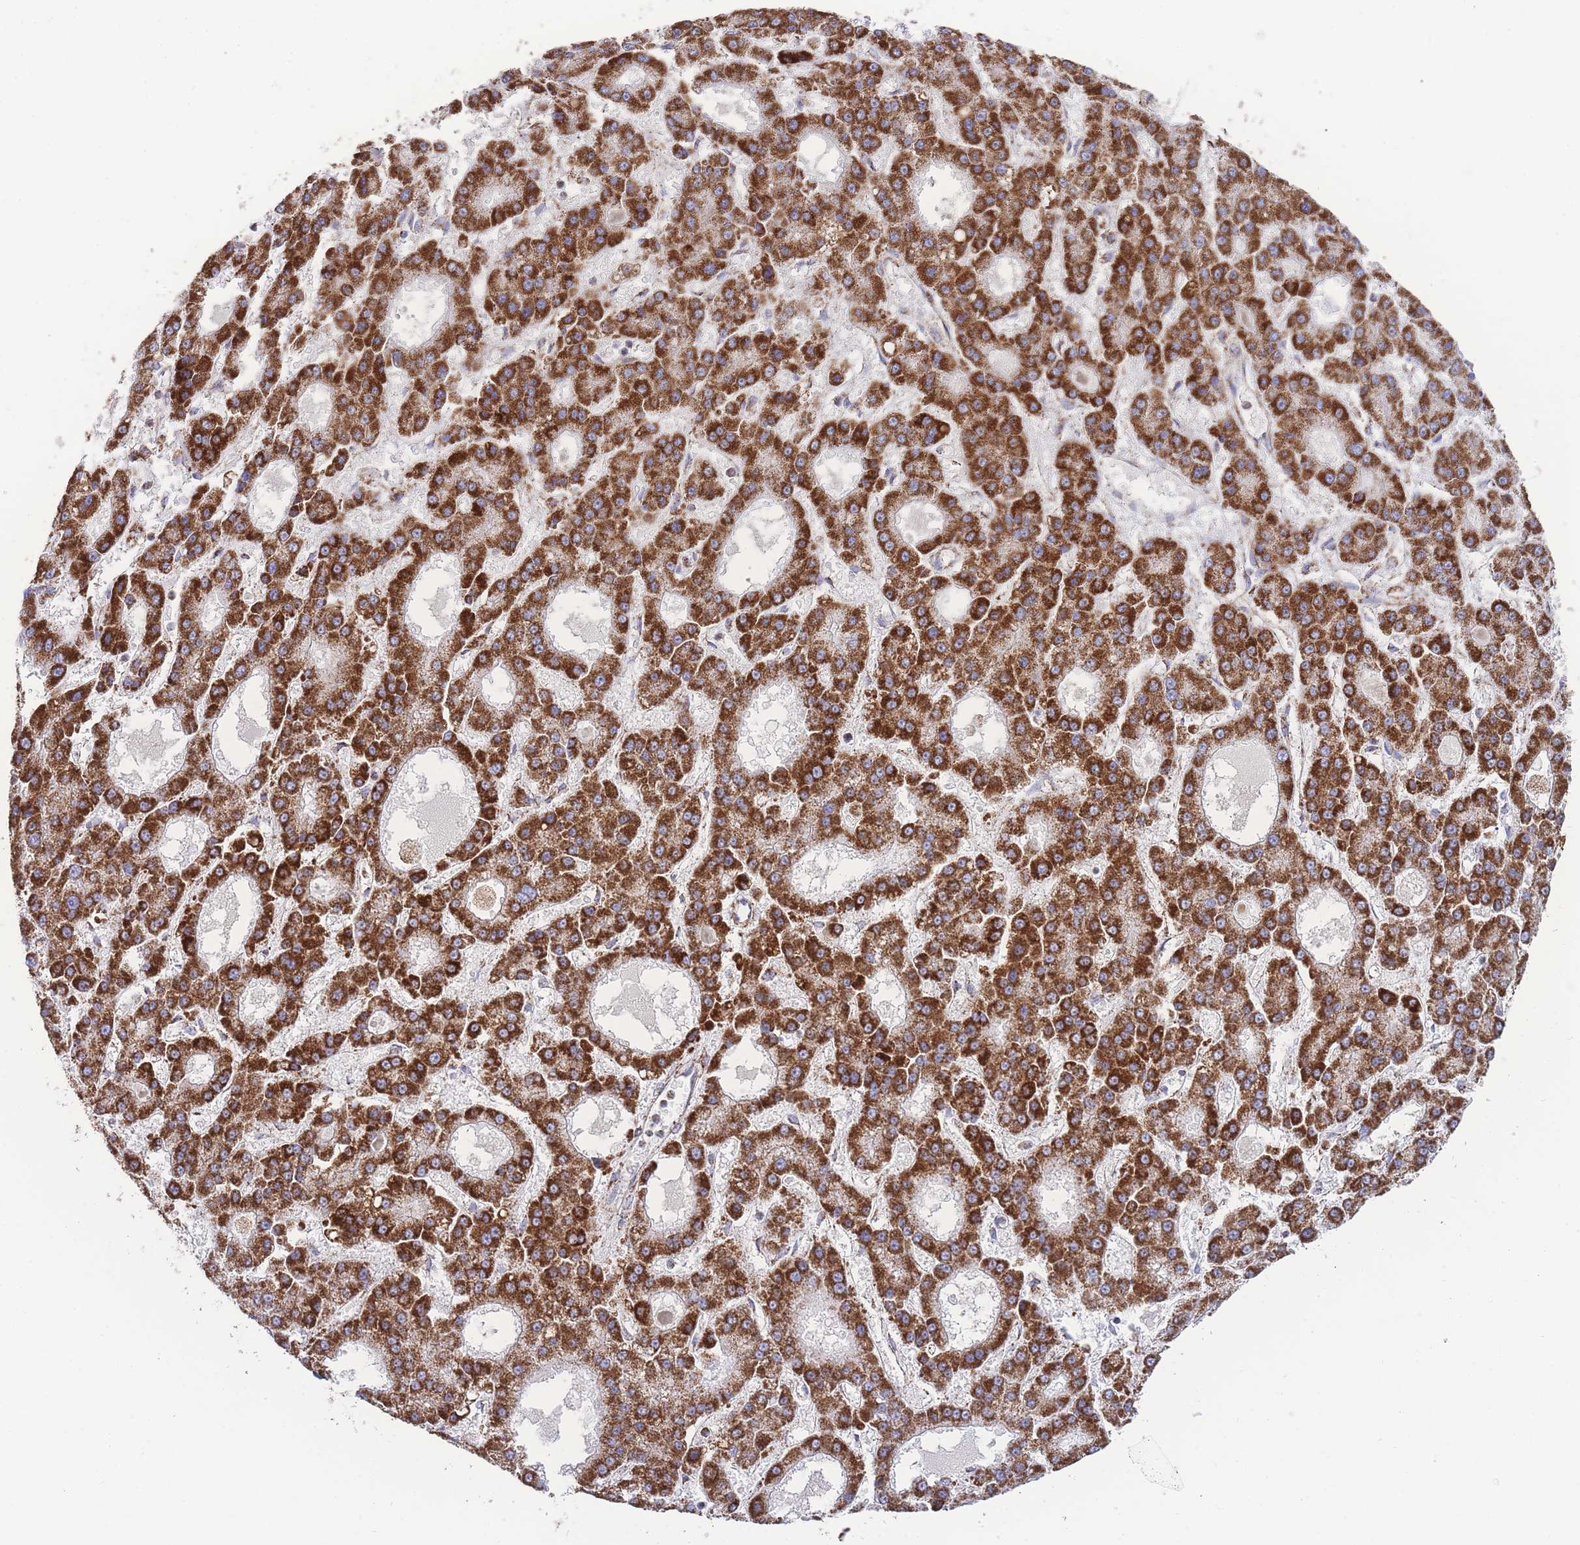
{"staining": {"intensity": "strong", "quantity": ">75%", "location": "cytoplasmic/membranous"}, "tissue": "liver cancer", "cell_type": "Tumor cells", "image_type": "cancer", "snomed": [{"axis": "morphology", "description": "Carcinoma, Hepatocellular, NOS"}, {"axis": "topography", "description": "Liver"}], "caption": "Immunohistochemistry (IHC) staining of liver cancer, which shows high levels of strong cytoplasmic/membranous expression in approximately >75% of tumor cells indicating strong cytoplasmic/membranous protein expression. The staining was performed using DAB (brown) for protein detection and nuclei were counterstained in hematoxylin (blue).", "gene": "GSTM1", "patient": {"sex": "male", "age": 70}}